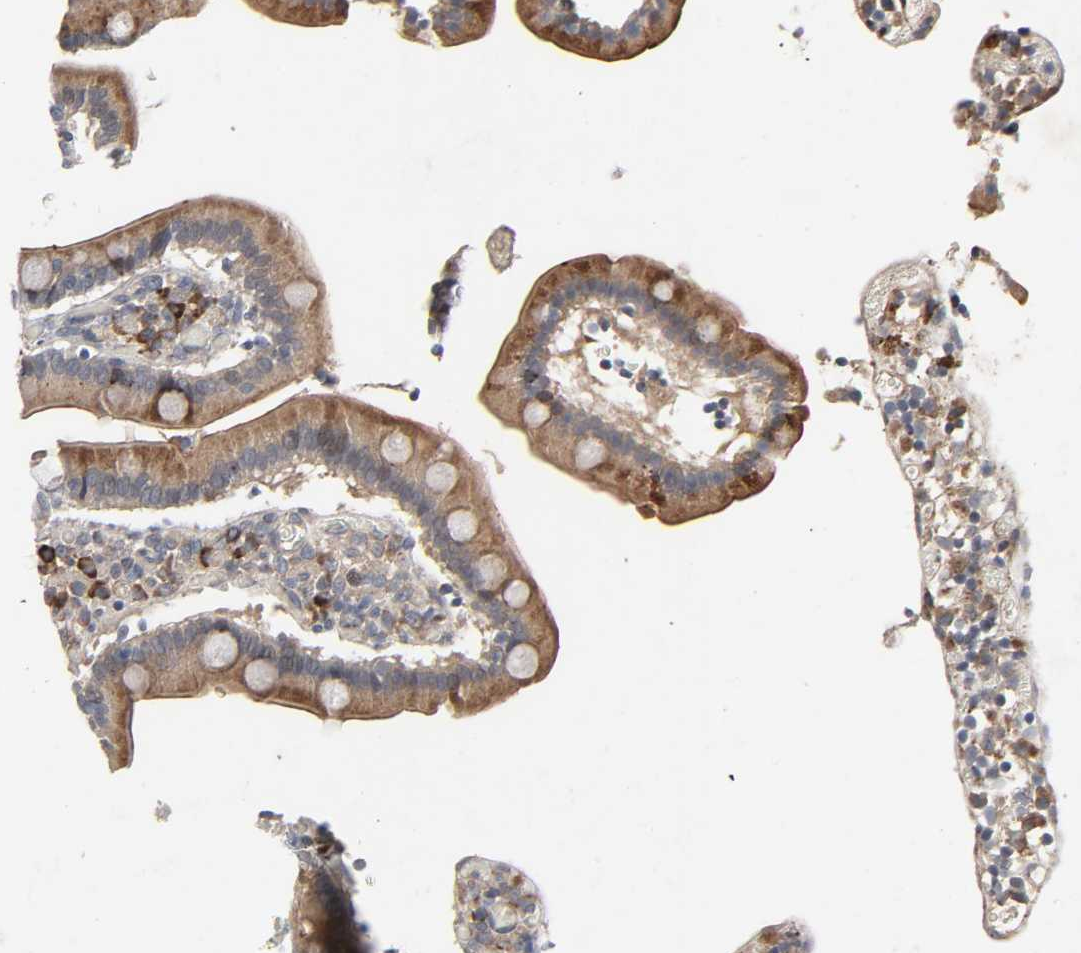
{"staining": {"intensity": "moderate", "quantity": ">75%", "location": "cytoplasmic/membranous"}, "tissue": "duodenum", "cell_type": "Glandular cells", "image_type": "normal", "snomed": [{"axis": "morphology", "description": "Normal tissue, NOS"}, {"axis": "topography", "description": "Duodenum"}], "caption": "DAB immunohistochemical staining of unremarkable human duodenum displays moderate cytoplasmic/membranous protein staining in approximately >75% of glandular cells. (DAB (3,3'-diaminobenzidine) = brown stain, brightfield microscopy at high magnification).", "gene": "ADCY4", "patient": {"sex": "female", "age": 53}}